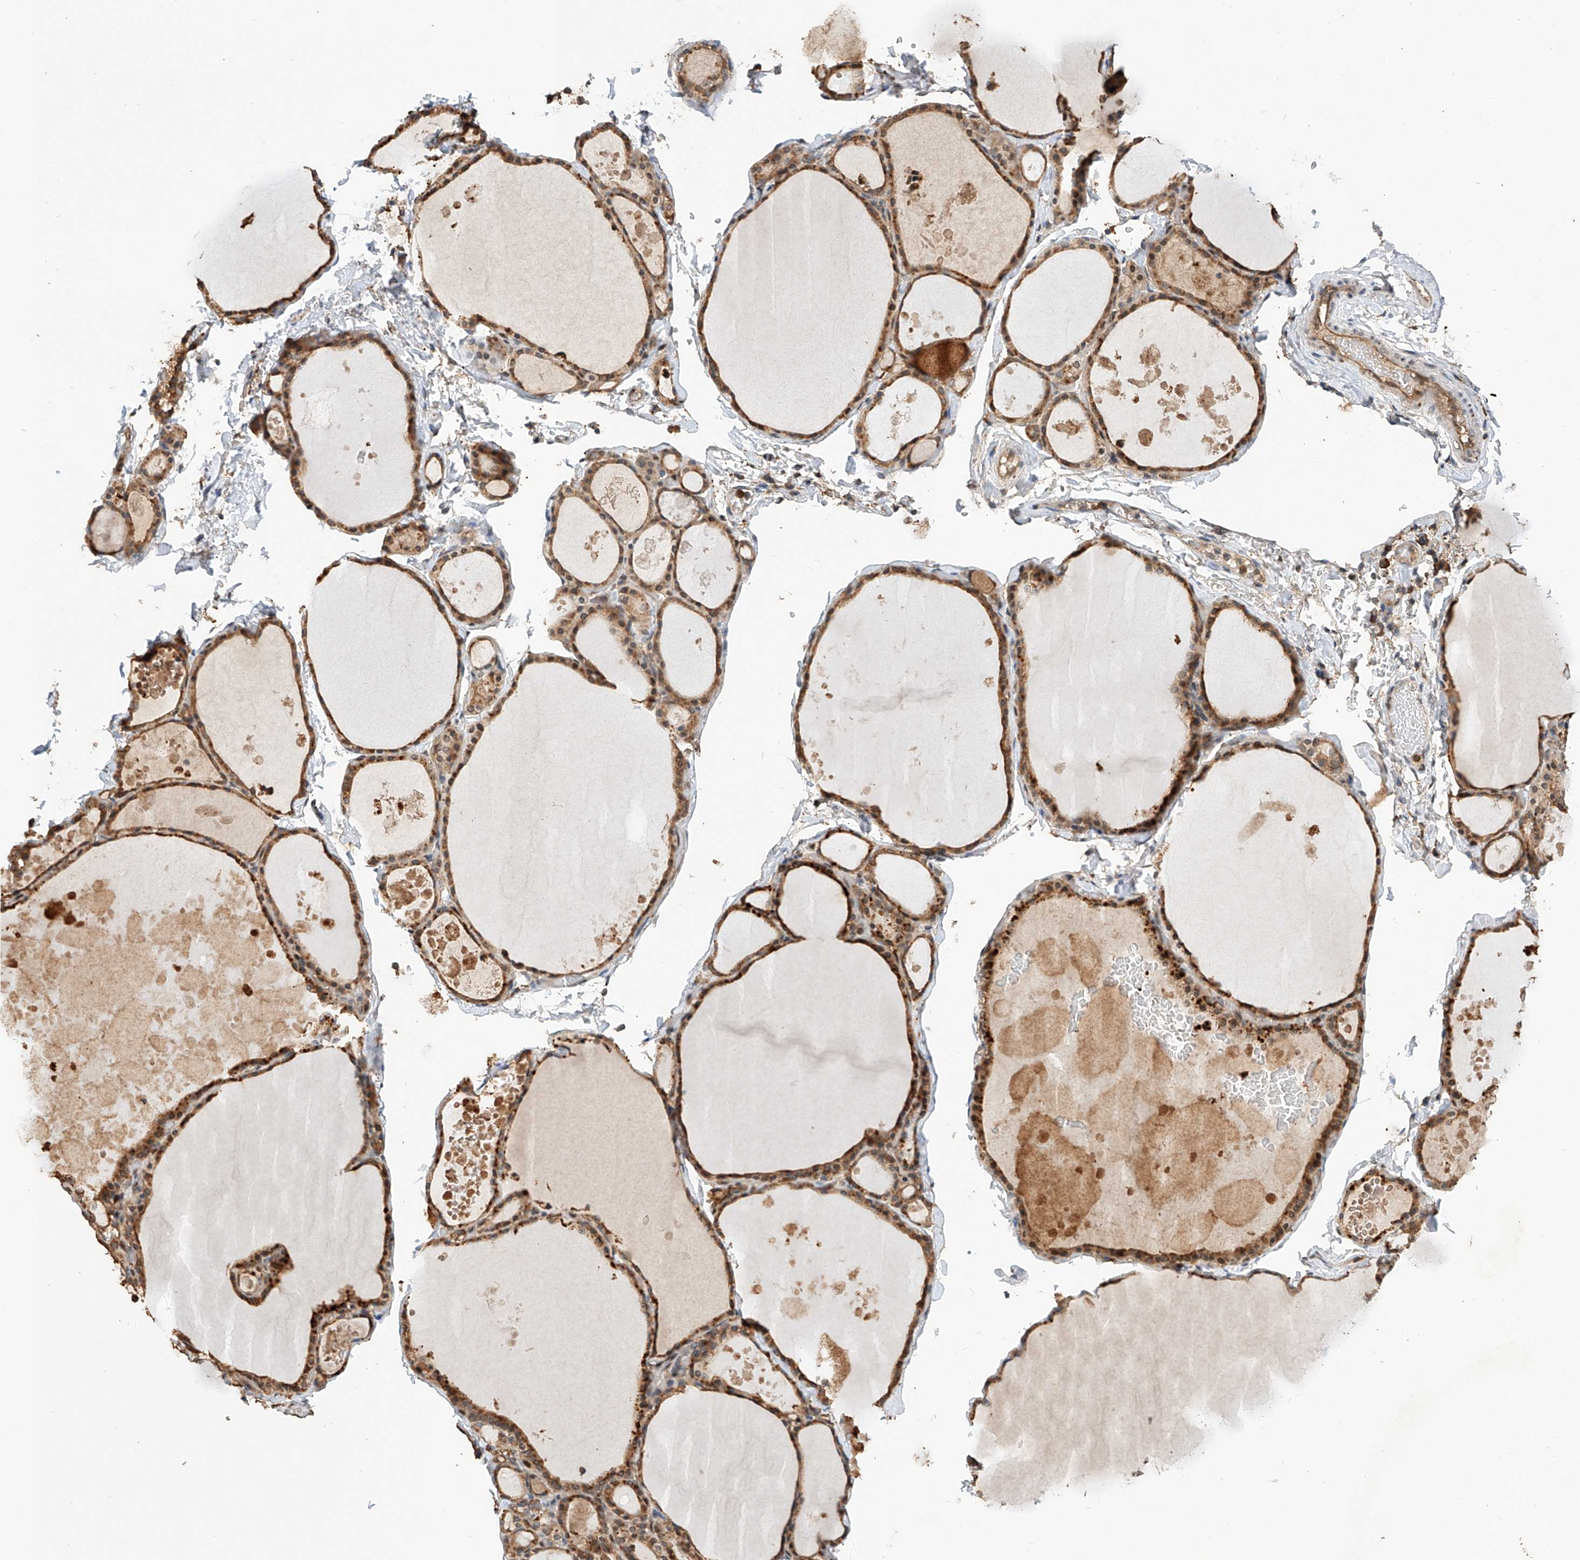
{"staining": {"intensity": "moderate", "quantity": ">75%", "location": "cytoplasmic/membranous"}, "tissue": "thyroid gland", "cell_type": "Glandular cells", "image_type": "normal", "snomed": [{"axis": "morphology", "description": "Normal tissue, NOS"}, {"axis": "topography", "description": "Thyroid gland"}], "caption": "Human thyroid gland stained with a brown dye demonstrates moderate cytoplasmic/membranous positive staining in about >75% of glandular cells.", "gene": "RILPL2", "patient": {"sex": "male", "age": 56}}